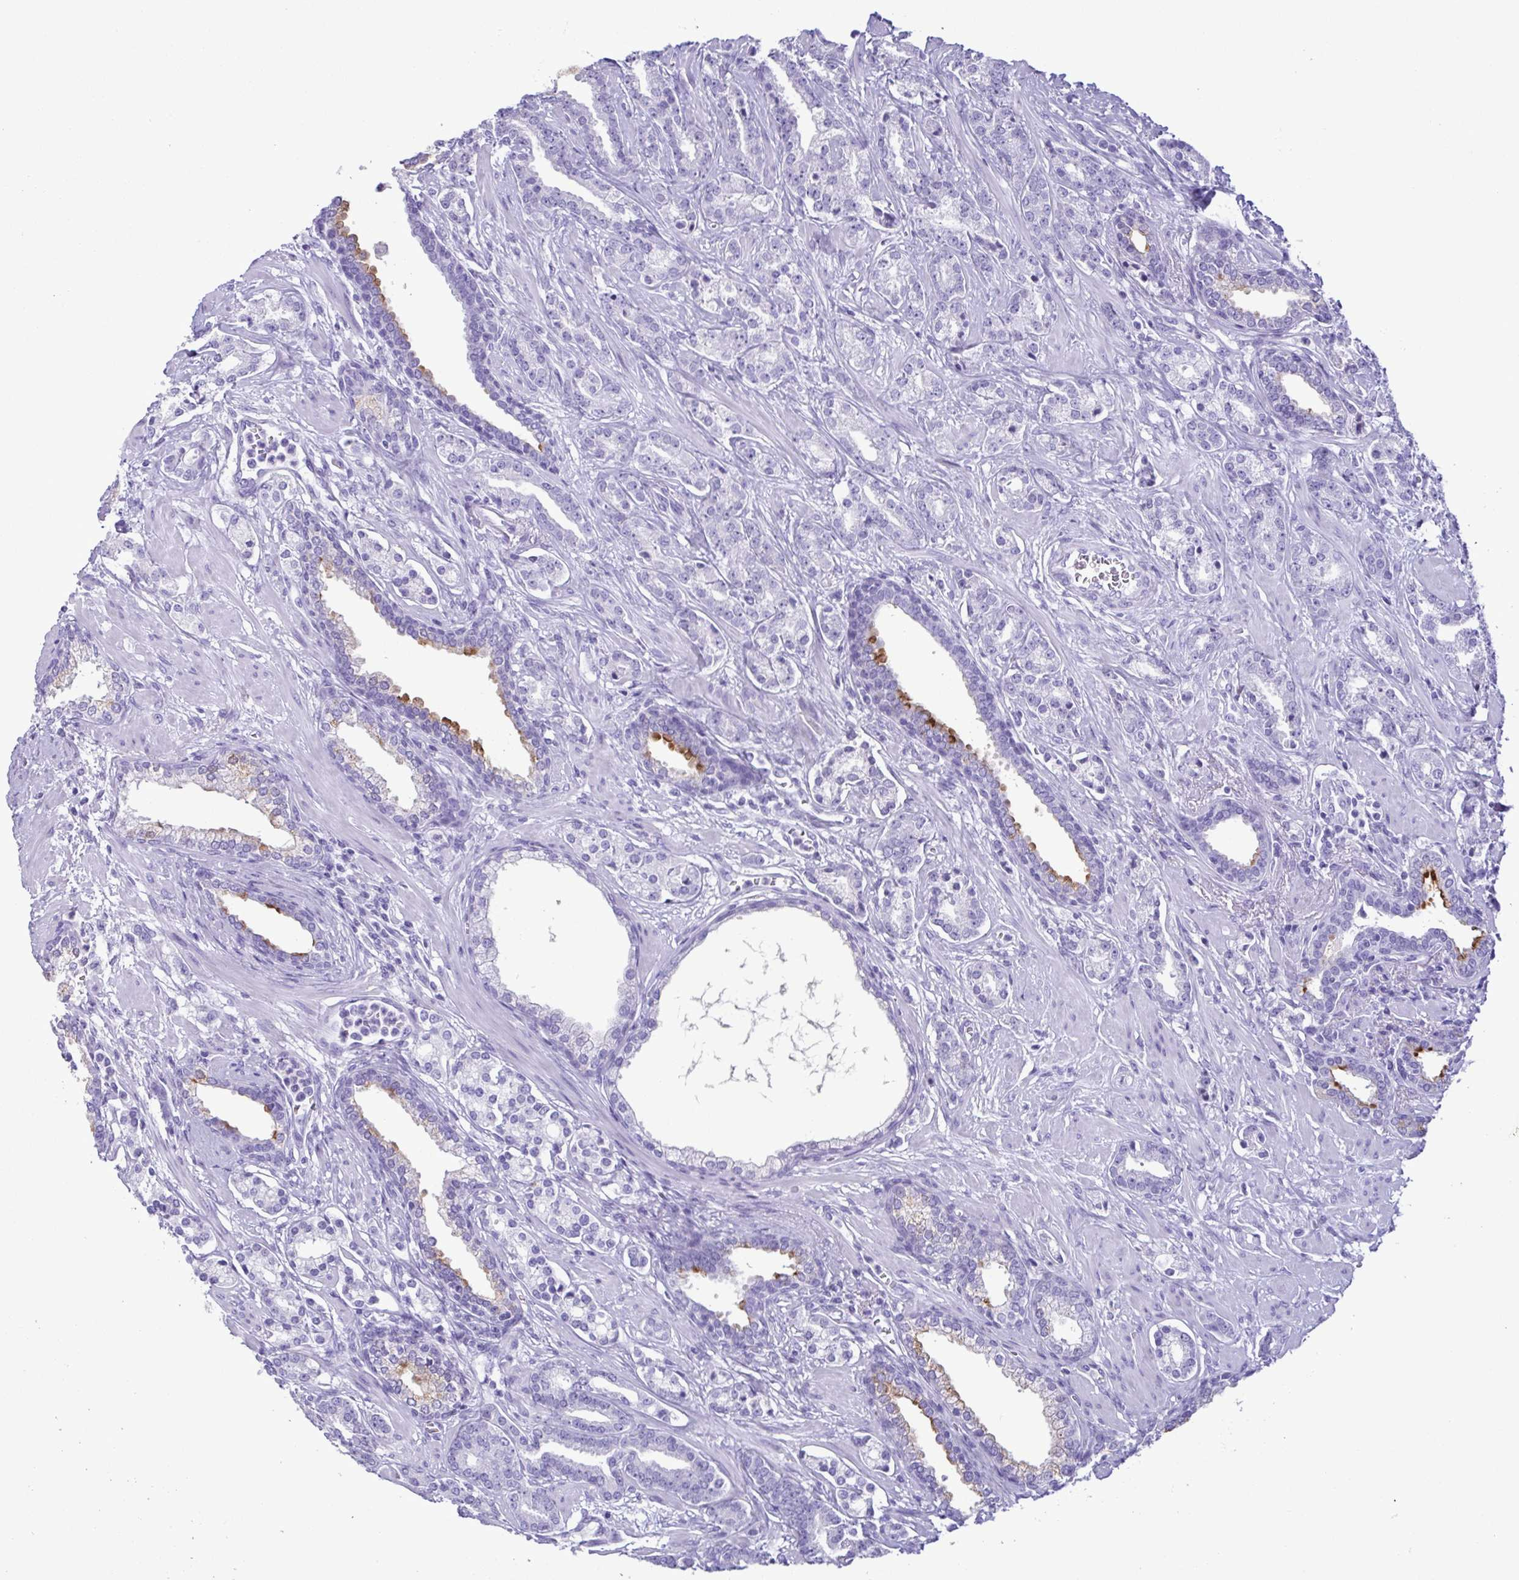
{"staining": {"intensity": "negative", "quantity": "none", "location": "none"}, "tissue": "prostate cancer", "cell_type": "Tumor cells", "image_type": "cancer", "snomed": [{"axis": "morphology", "description": "Adenocarcinoma, High grade"}, {"axis": "topography", "description": "Prostate"}], "caption": "DAB (3,3'-diaminobenzidine) immunohistochemical staining of human prostate high-grade adenocarcinoma shows no significant expression in tumor cells. (DAB immunohistochemistry (IHC), high magnification).", "gene": "LTF", "patient": {"sex": "male", "age": 60}}